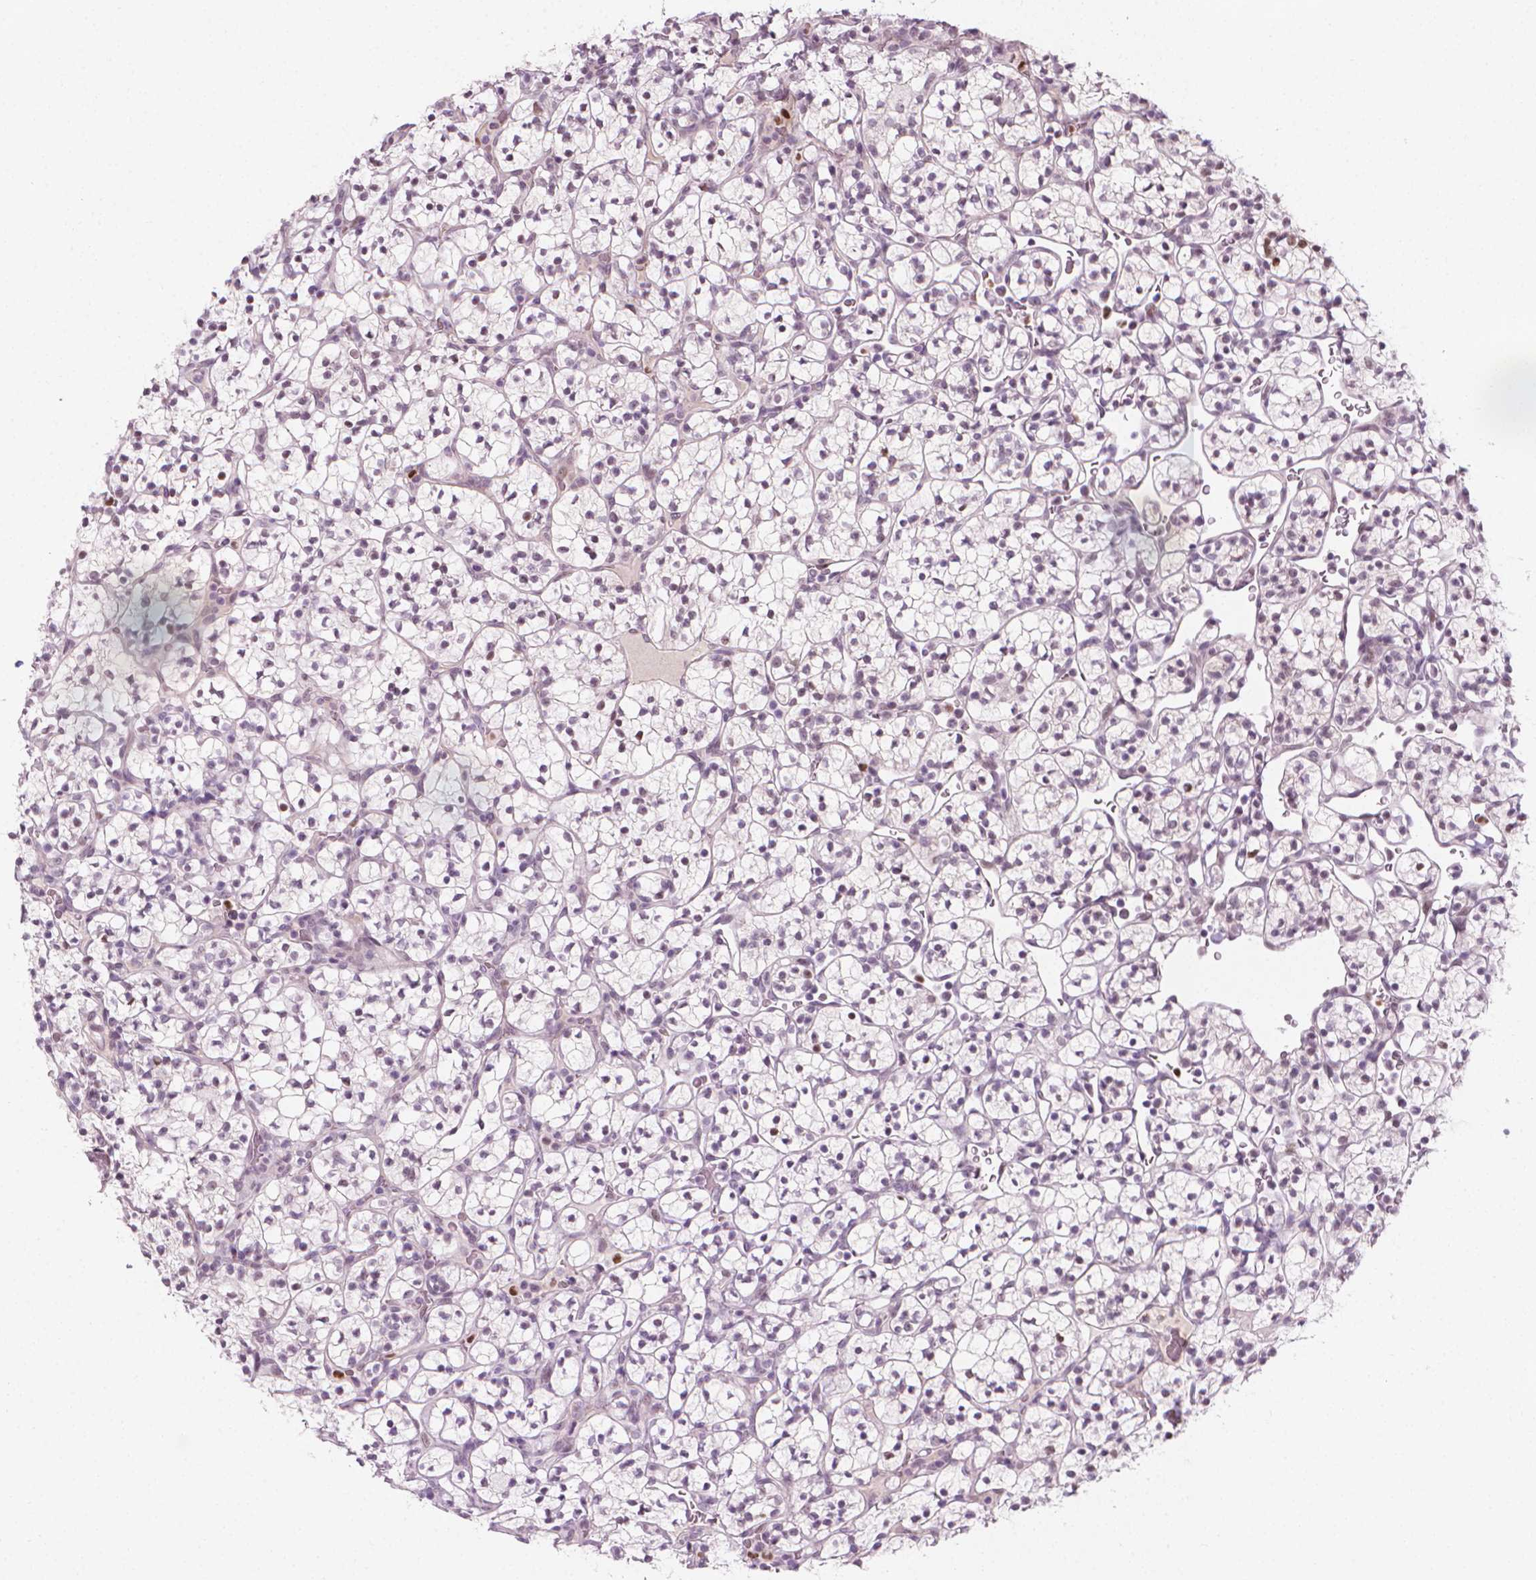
{"staining": {"intensity": "negative", "quantity": "none", "location": "none"}, "tissue": "renal cancer", "cell_type": "Tumor cells", "image_type": "cancer", "snomed": [{"axis": "morphology", "description": "Adenocarcinoma, NOS"}, {"axis": "topography", "description": "Kidney"}], "caption": "IHC image of human adenocarcinoma (renal) stained for a protein (brown), which shows no positivity in tumor cells.", "gene": "CDKN1C", "patient": {"sex": "female", "age": 89}}